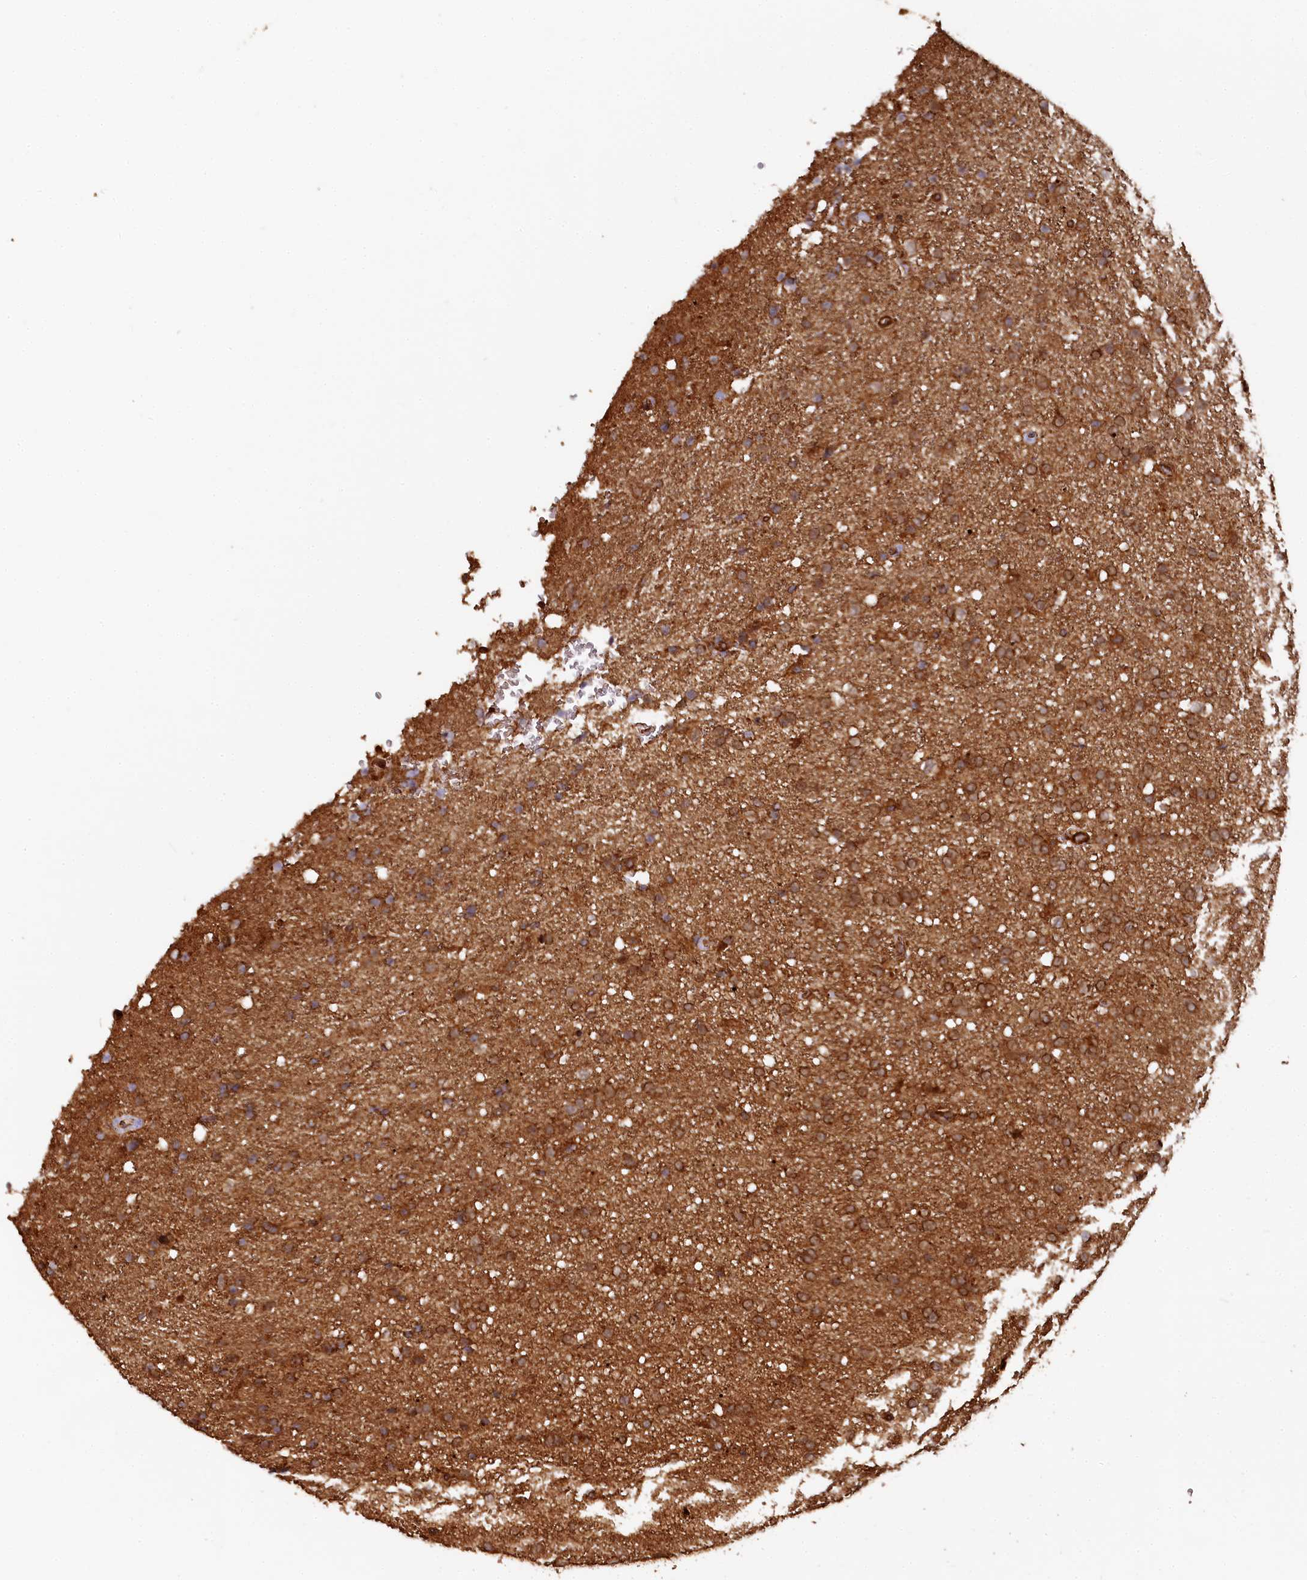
{"staining": {"intensity": "moderate", "quantity": ">75%", "location": "cytoplasmic/membranous"}, "tissue": "glioma", "cell_type": "Tumor cells", "image_type": "cancer", "snomed": [{"axis": "morphology", "description": "Glioma, malignant, High grade"}, {"axis": "topography", "description": "Brain"}], "caption": "Tumor cells reveal medium levels of moderate cytoplasmic/membranous staining in approximately >75% of cells in human glioma.", "gene": "STUB1", "patient": {"sex": "male", "age": 72}}